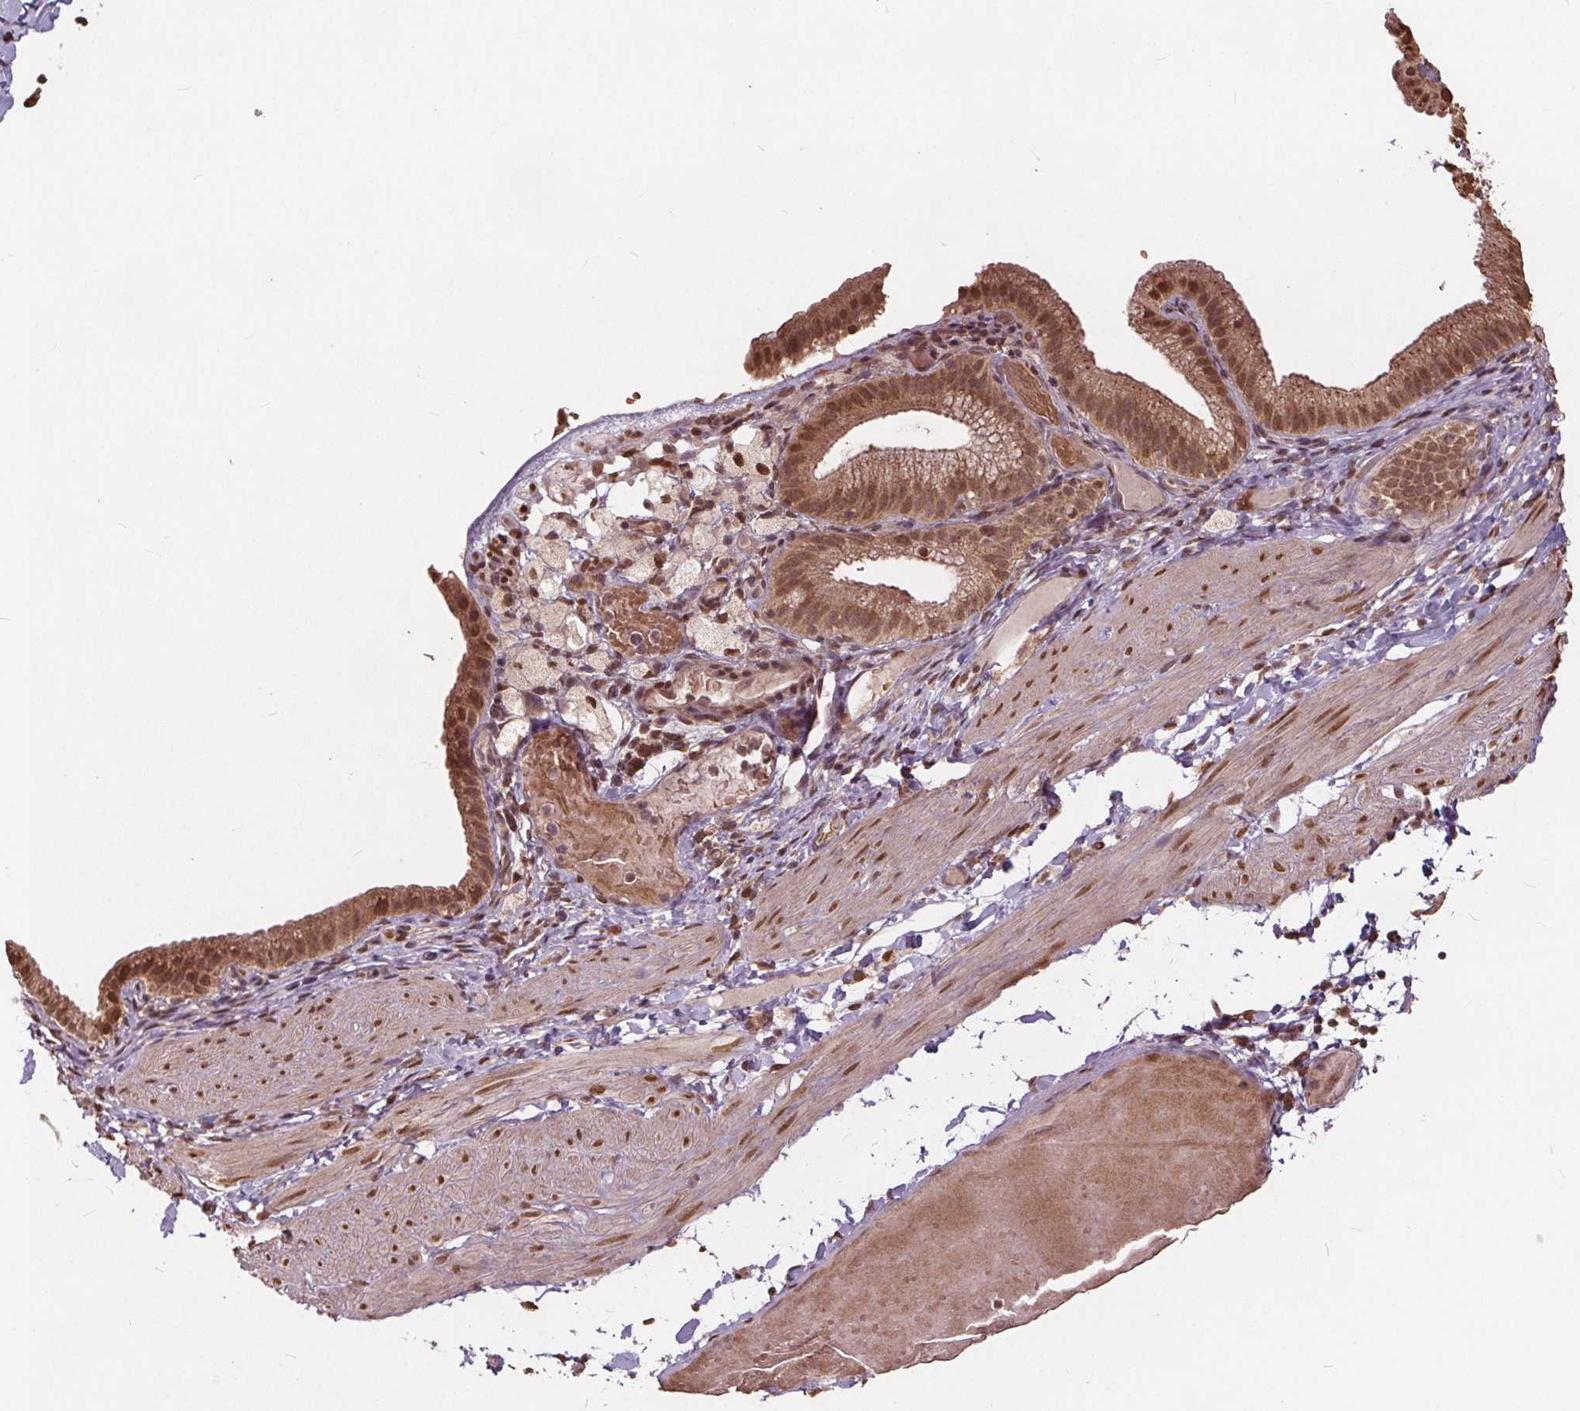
{"staining": {"intensity": "moderate", "quantity": "<25%", "location": "nuclear"}, "tissue": "adipose tissue", "cell_type": "Adipocytes", "image_type": "normal", "snomed": [{"axis": "morphology", "description": "Normal tissue, NOS"}, {"axis": "topography", "description": "Gallbladder"}, {"axis": "topography", "description": "Peripheral nerve tissue"}], "caption": "Adipose tissue stained with a brown dye demonstrates moderate nuclear positive staining in approximately <25% of adipocytes.", "gene": "HIF1AN", "patient": {"sex": "female", "age": 45}}